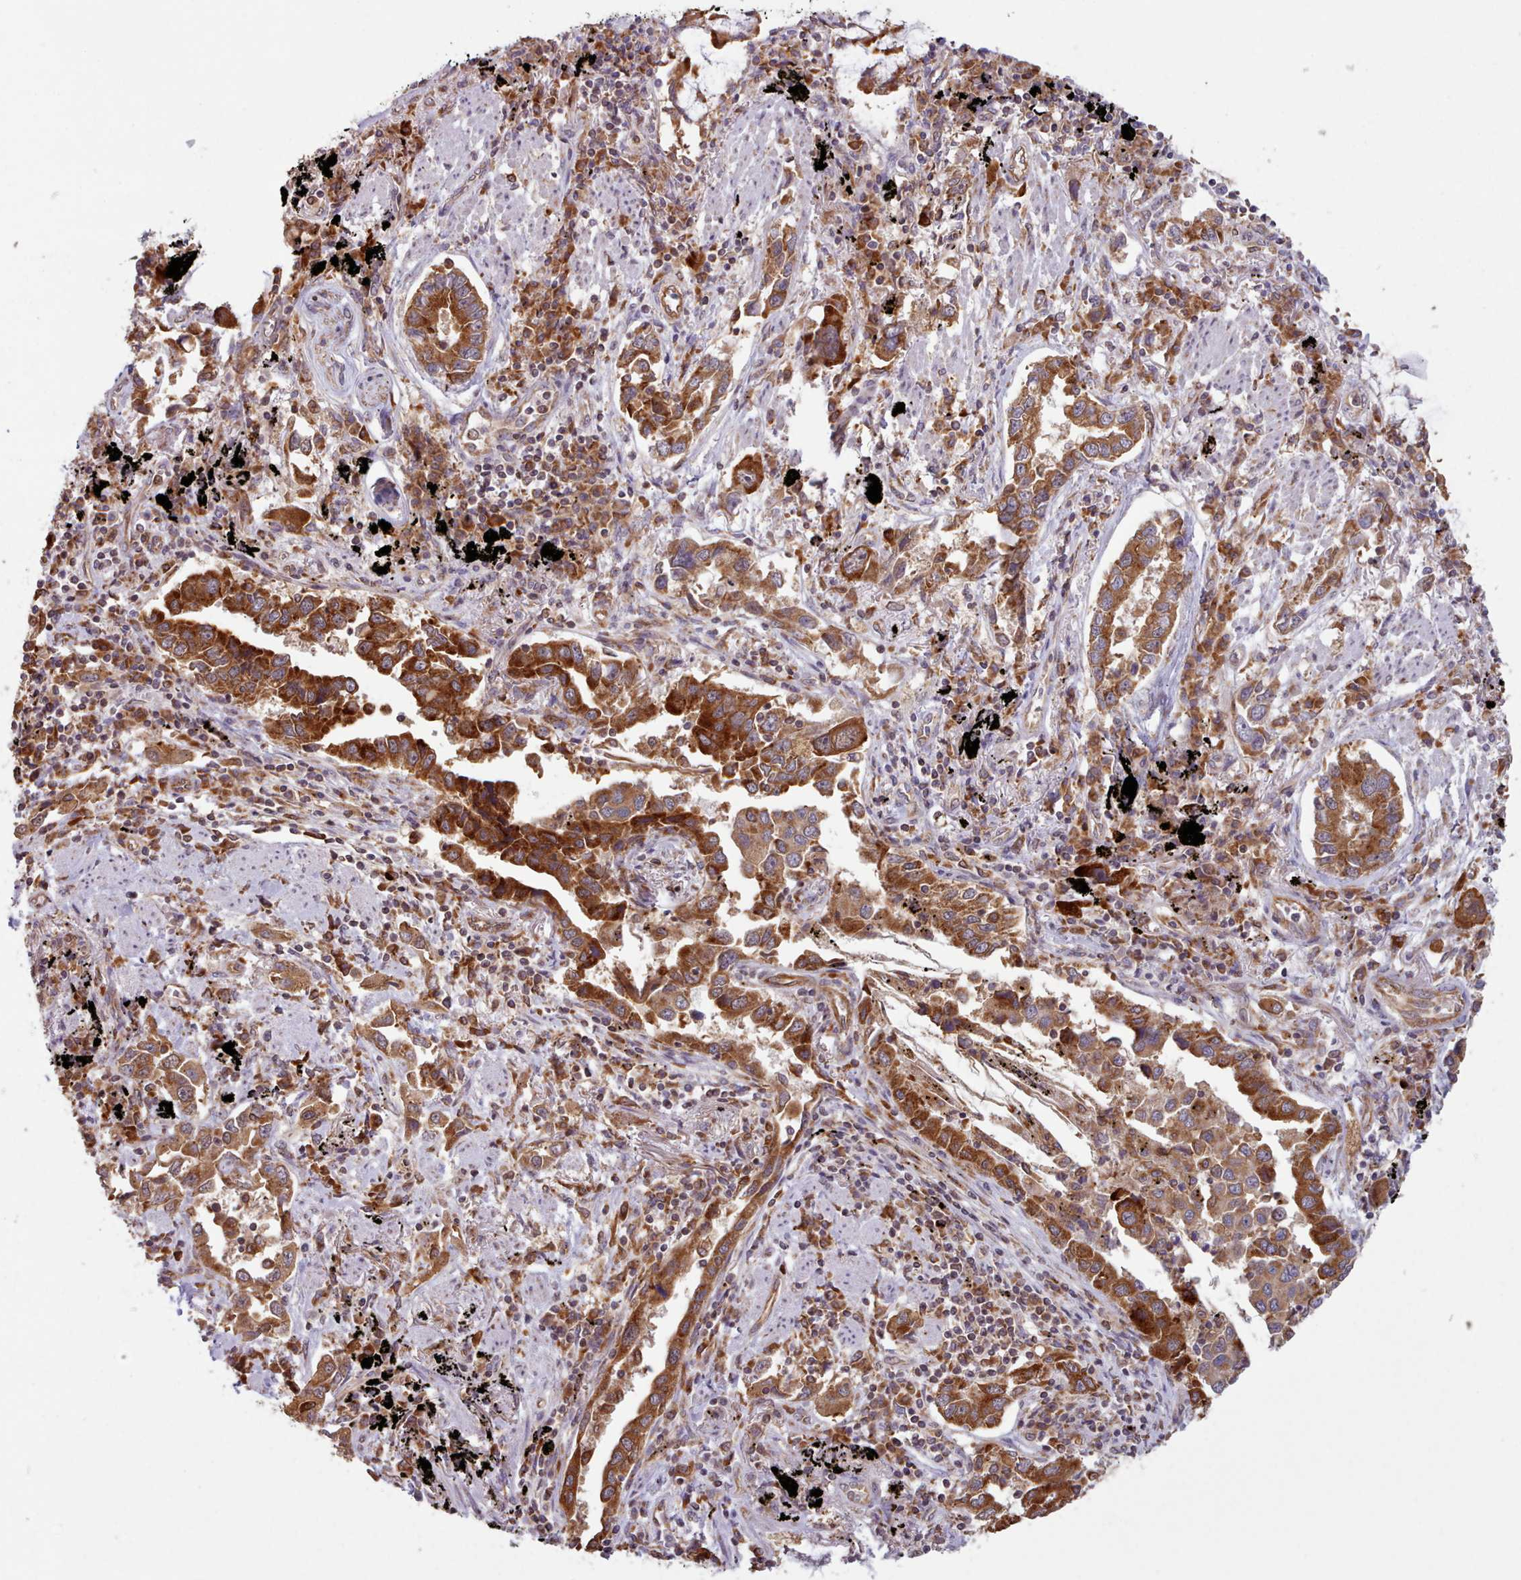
{"staining": {"intensity": "strong", "quantity": ">75%", "location": "cytoplasmic/membranous"}, "tissue": "lung cancer", "cell_type": "Tumor cells", "image_type": "cancer", "snomed": [{"axis": "morphology", "description": "Adenocarcinoma, NOS"}, {"axis": "topography", "description": "Lung"}], "caption": "A histopathology image showing strong cytoplasmic/membranous positivity in about >75% of tumor cells in lung cancer, as visualized by brown immunohistochemical staining.", "gene": "CRYBG1", "patient": {"sex": "male", "age": 67}}